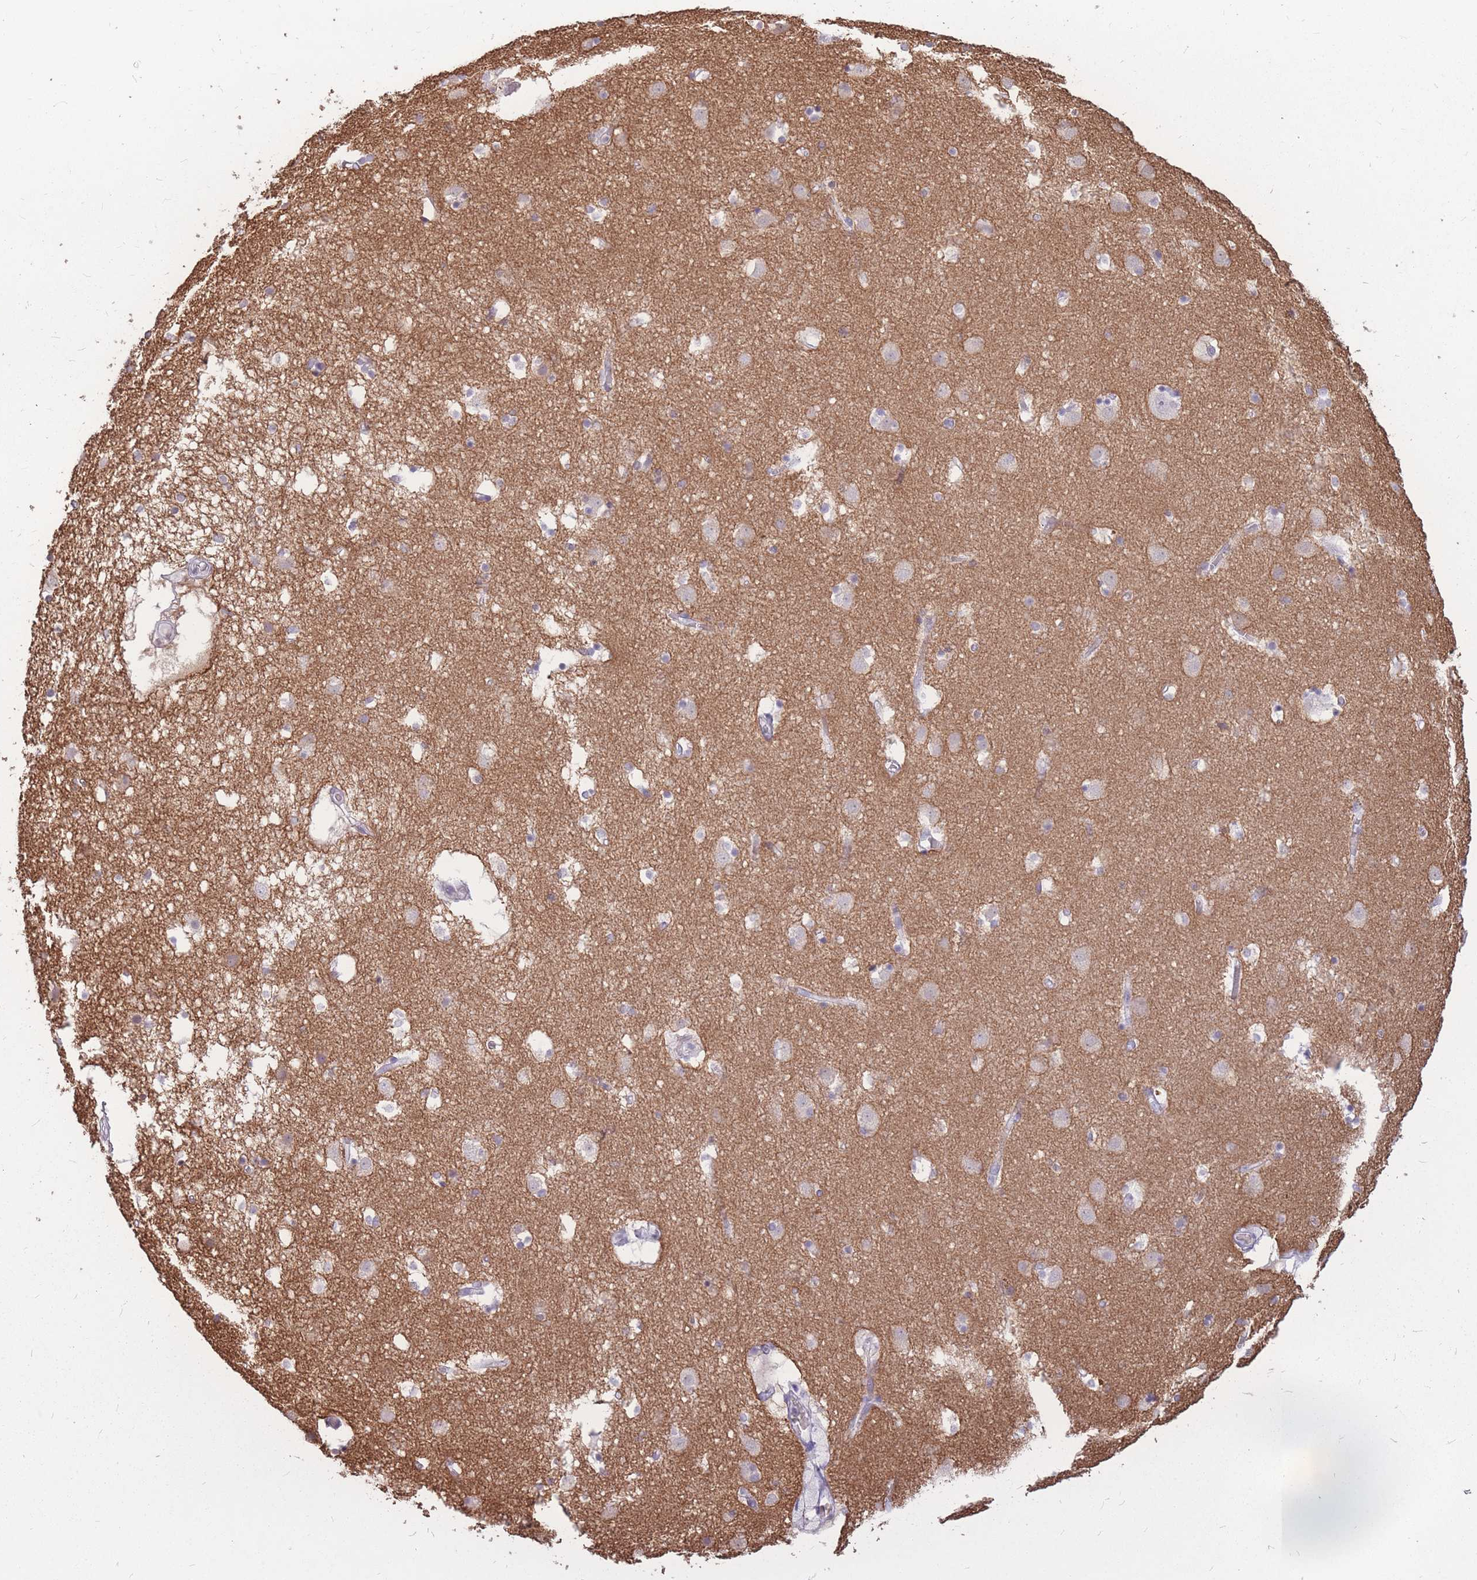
{"staining": {"intensity": "negative", "quantity": "none", "location": "none"}, "tissue": "caudate", "cell_type": "Glial cells", "image_type": "normal", "snomed": [{"axis": "morphology", "description": "Normal tissue, NOS"}, {"axis": "topography", "description": "Lateral ventricle wall"}], "caption": "This is a image of immunohistochemistry staining of benign caudate, which shows no positivity in glial cells. (DAB (3,3'-diaminobenzidine) immunohistochemistry (IHC), high magnification).", "gene": "ADD2", "patient": {"sex": "male", "age": 70}}